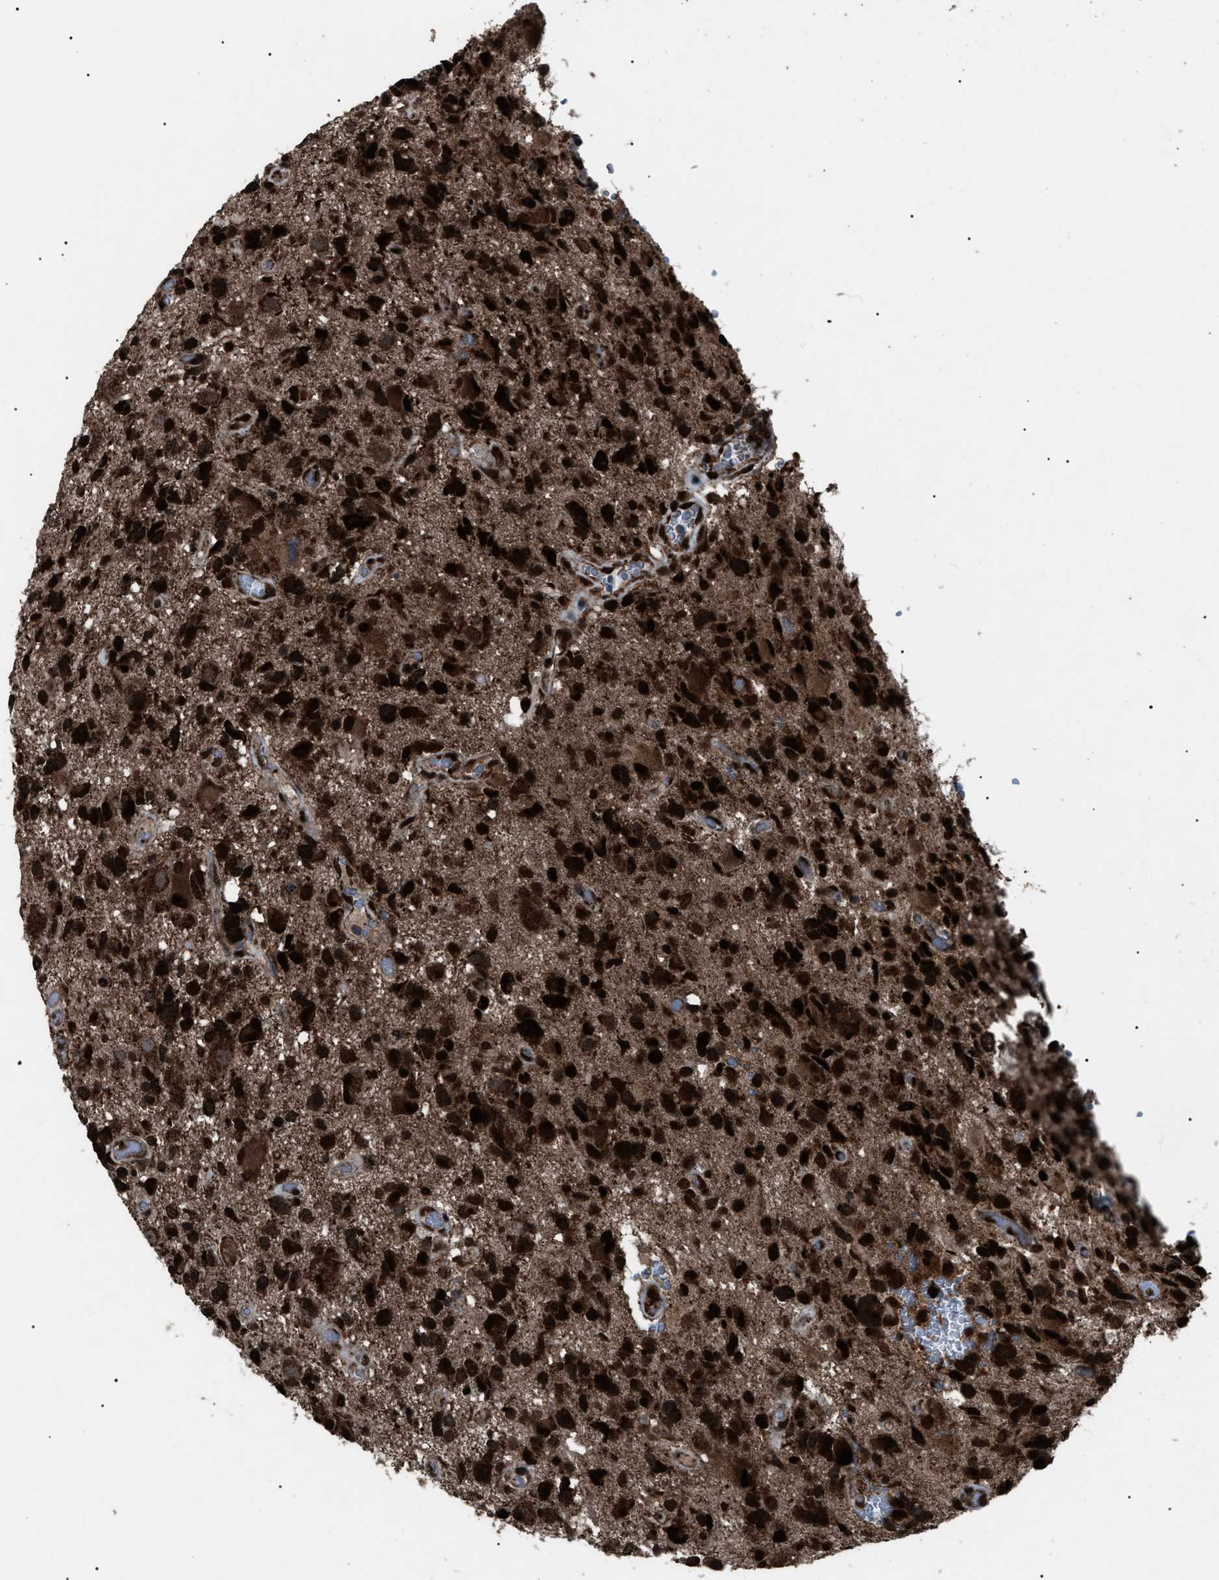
{"staining": {"intensity": "strong", "quantity": ">75%", "location": "cytoplasmic/membranous,nuclear"}, "tissue": "glioma", "cell_type": "Tumor cells", "image_type": "cancer", "snomed": [{"axis": "morphology", "description": "Glioma, malignant, High grade"}, {"axis": "topography", "description": "Brain"}], "caption": "There is high levels of strong cytoplasmic/membranous and nuclear expression in tumor cells of malignant high-grade glioma, as demonstrated by immunohistochemical staining (brown color).", "gene": "ZFAND2A", "patient": {"sex": "male", "age": 33}}